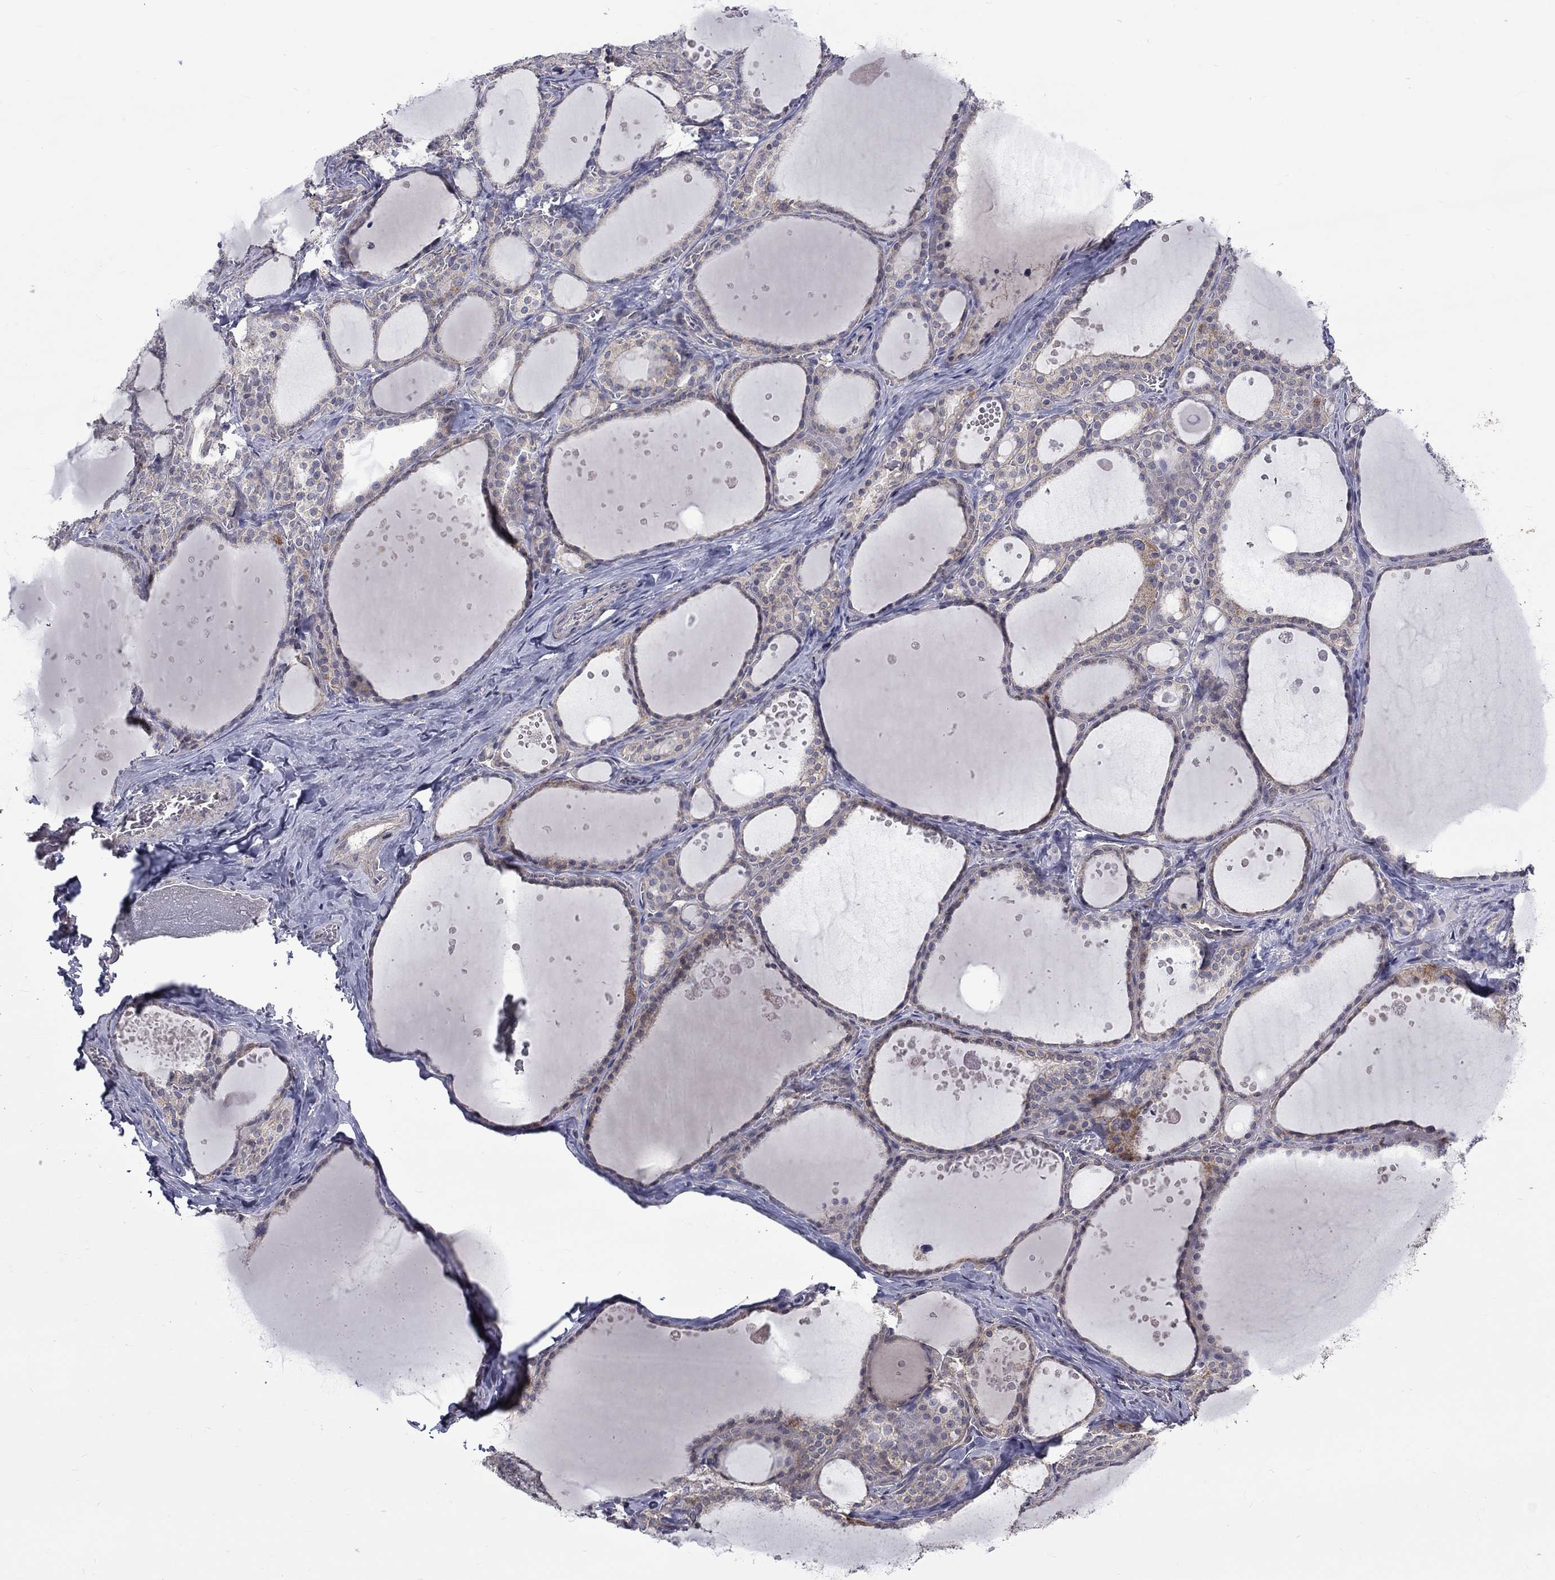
{"staining": {"intensity": "weak", "quantity": "25%-75%", "location": "cytoplasmic/membranous"}, "tissue": "thyroid gland", "cell_type": "Glandular cells", "image_type": "normal", "snomed": [{"axis": "morphology", "description": "Normal tissue, NOS"}, {"axis": "topography", "description": "Thyroid gland"}], "caption": "A brown stain shows weak cytoplasmic/membranous expression of a protein in glandular cells of normal thyroid gland. (IHC, brightfield microscopy, high magnification).", "gene": "SLC39A14", "patient": {"sex": "male", "age": 63}}